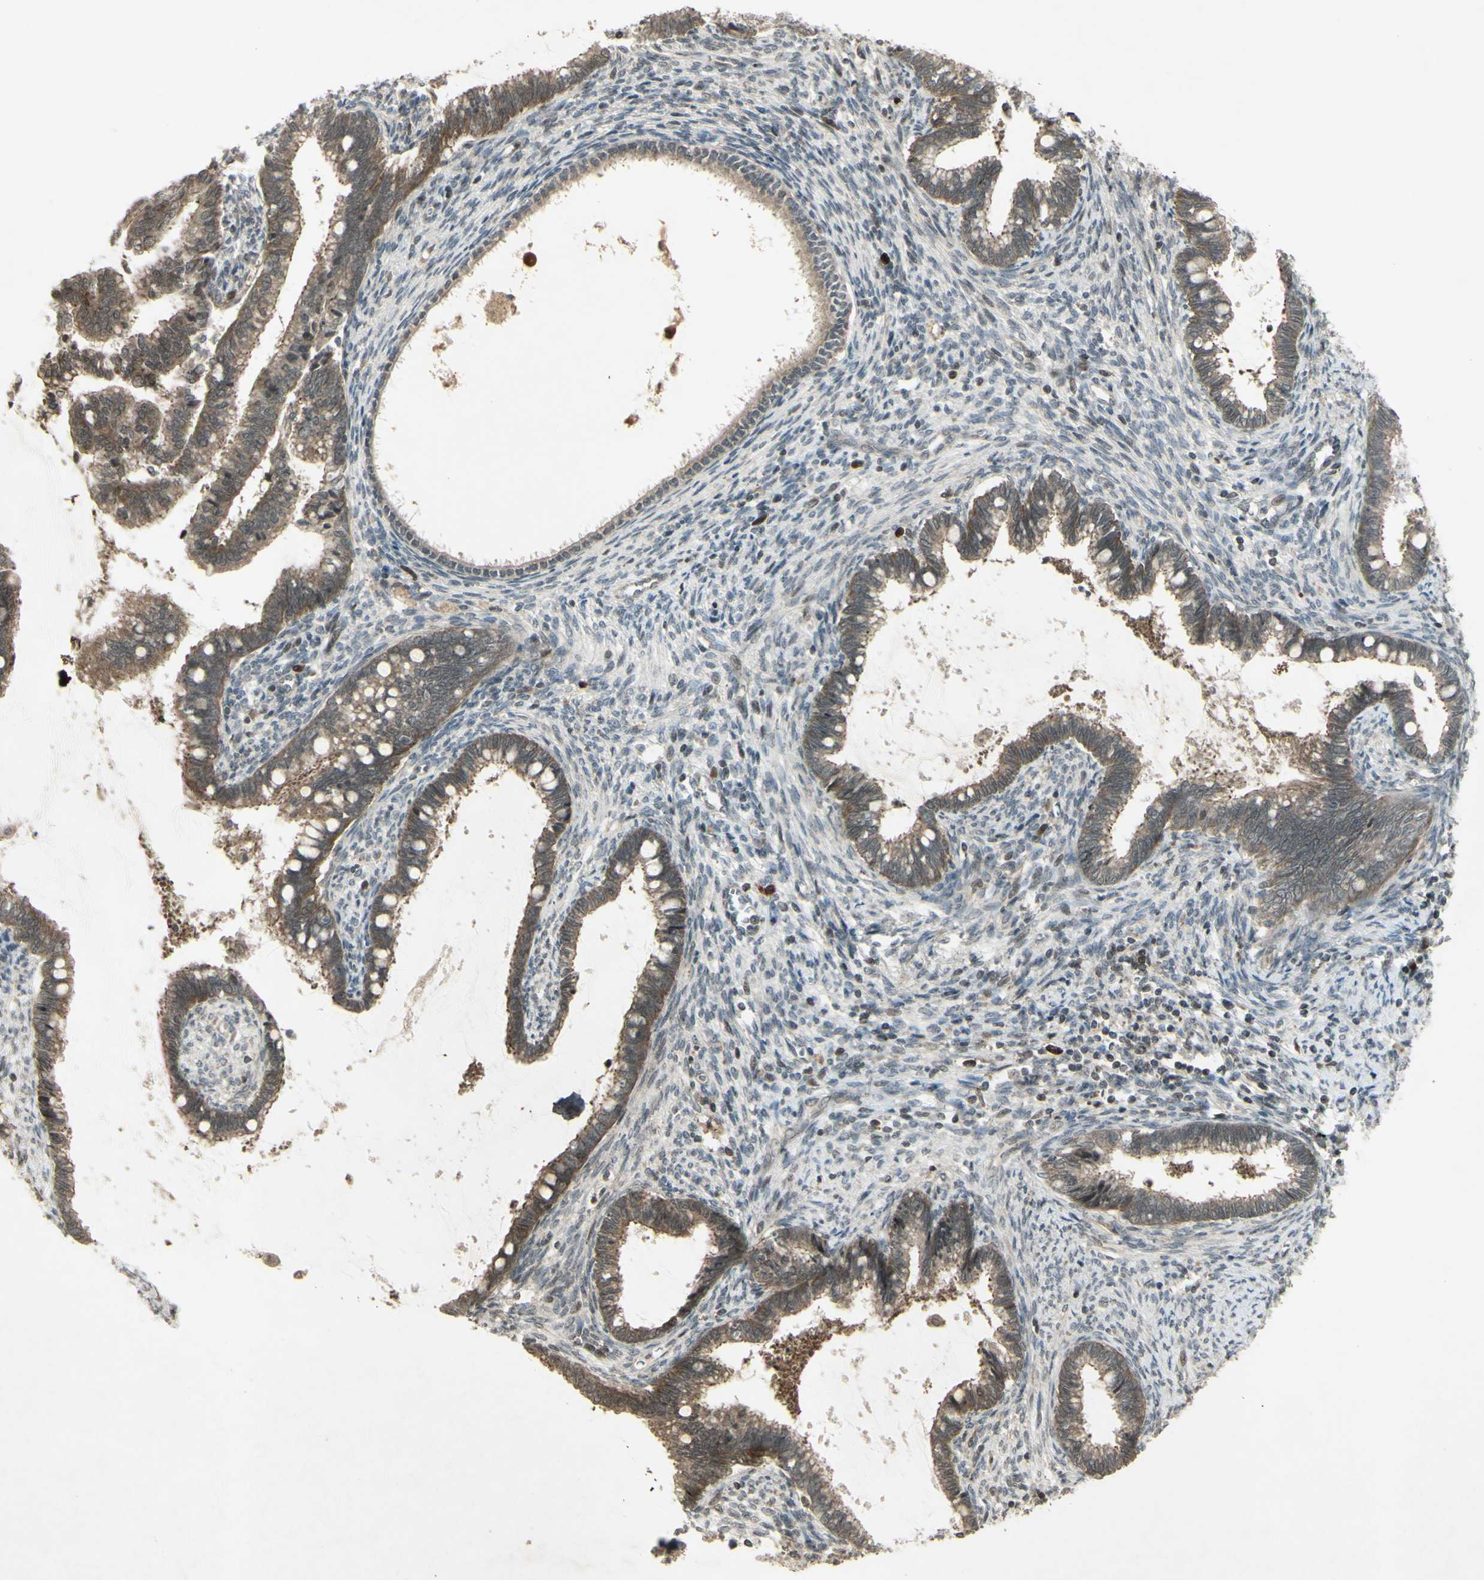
{"staining": {"intensity": "moderate", "quantity": ">75%", "location": "cytoplasmic/membranous"}, "tissue": "cervical cancer", "cell_type": "Tumor cells", "image_type": "cancer", "snomed": [{"axis": "morphology", "description": "Adenocarcinoma, NOS"}, {"axis": "topography", "description": "Cervix"}], "caption": "Moderate cytoplasmic/membranous protein positivity is present in approximately >75% of tumor cells in adenocarcinoma (cervical).", "gene": "BLNK", "patient": {"sex": "female", "age": 44}}